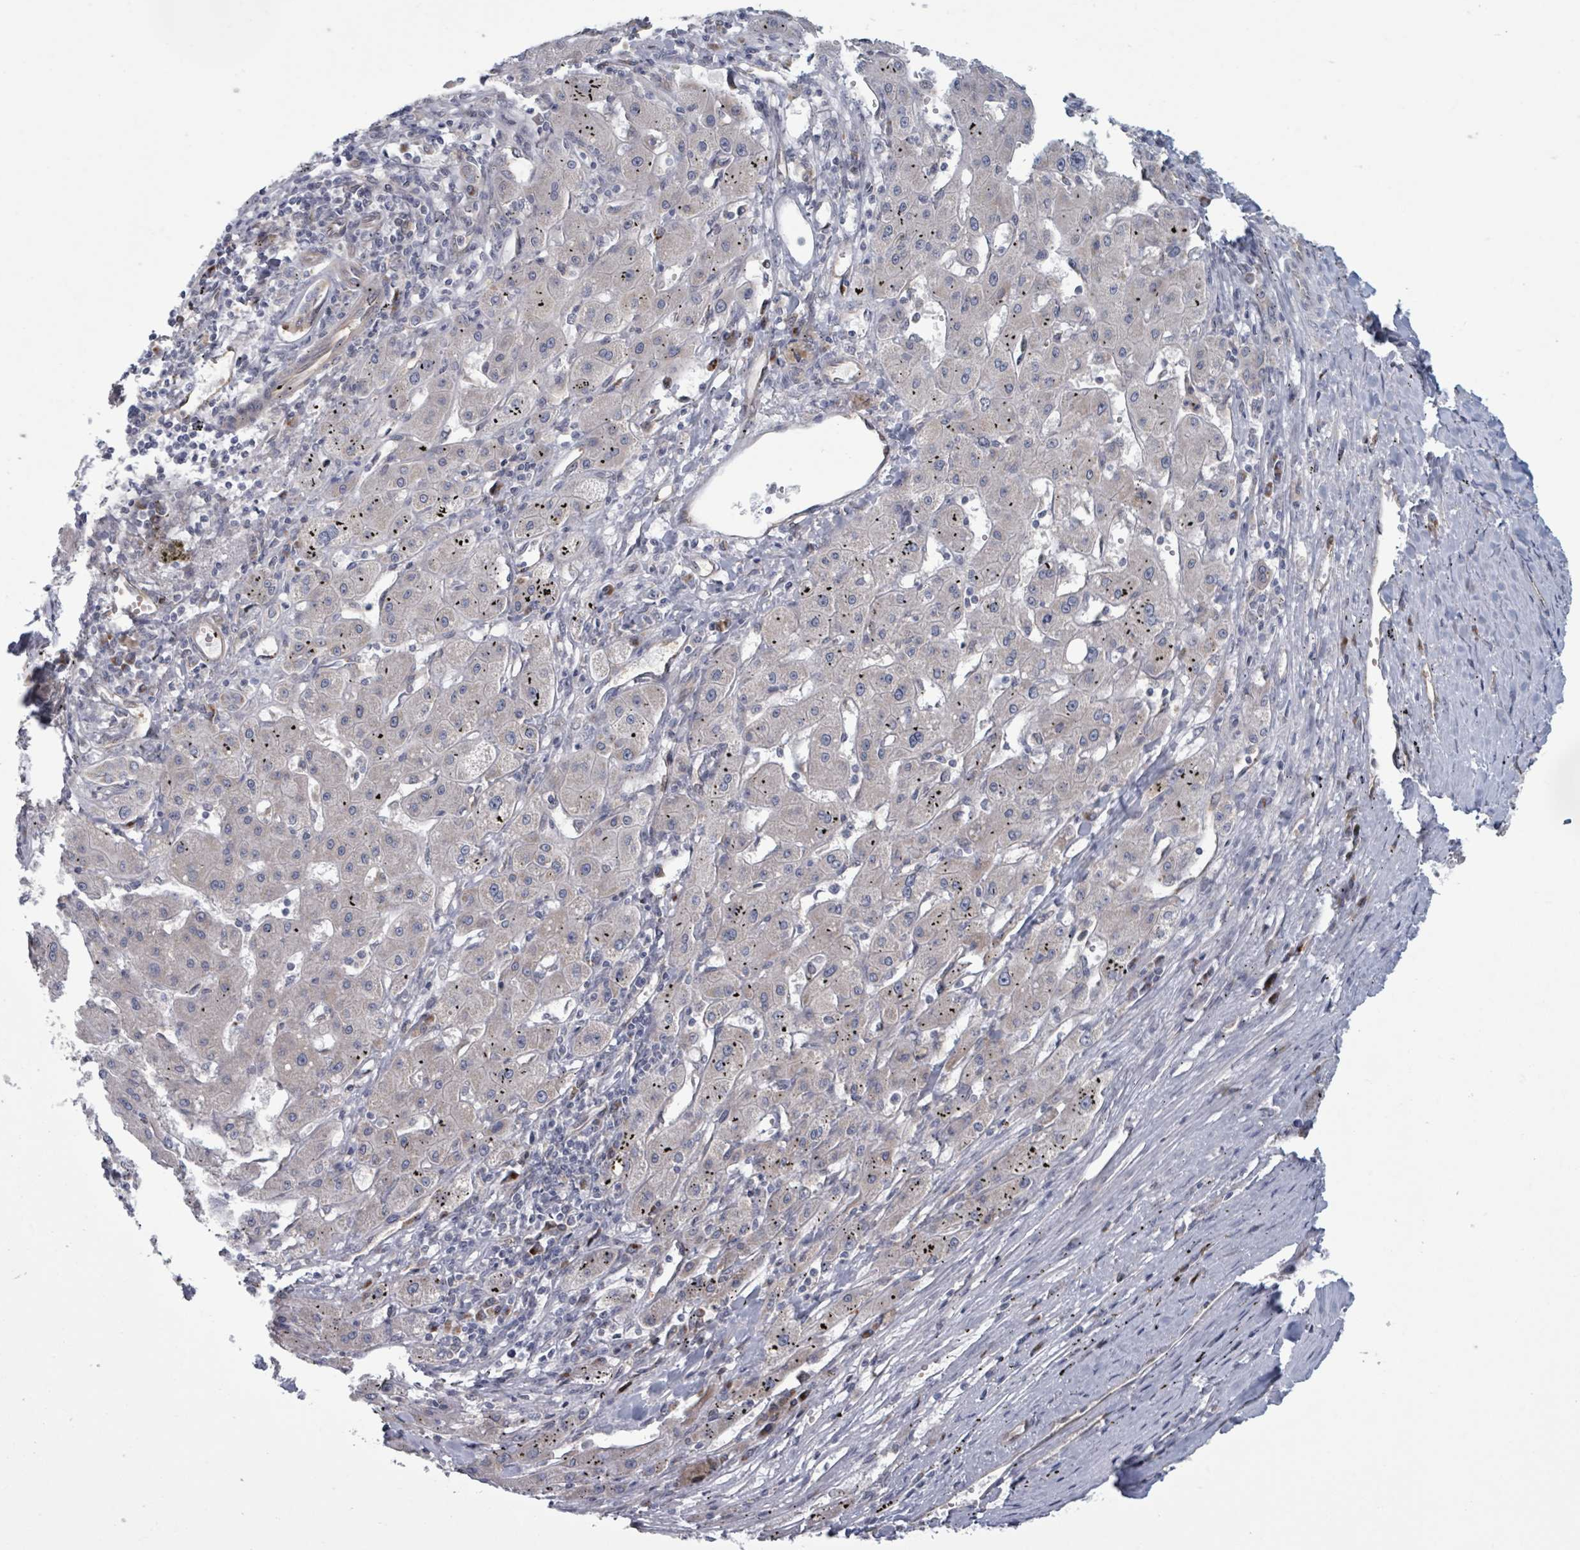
{"staining": {"intensity": "negative", "quantity": "none", "location": "none"}, "tissue": "liver cancer", "cell_type": "Tumor cells", "image_type": "cancer", "snomed": [{"axis": "morphology", "description": "Carcinoma, Hepatocellular, NOS"}, {"axis": "topography", "description": "Liver"}], "caption": "Liver cancer was stained to show a protein in brown. There is no significant expression in tumor cells.", "gene": "FKBP1A", "patient": {"sex": "male", "age": 72}}